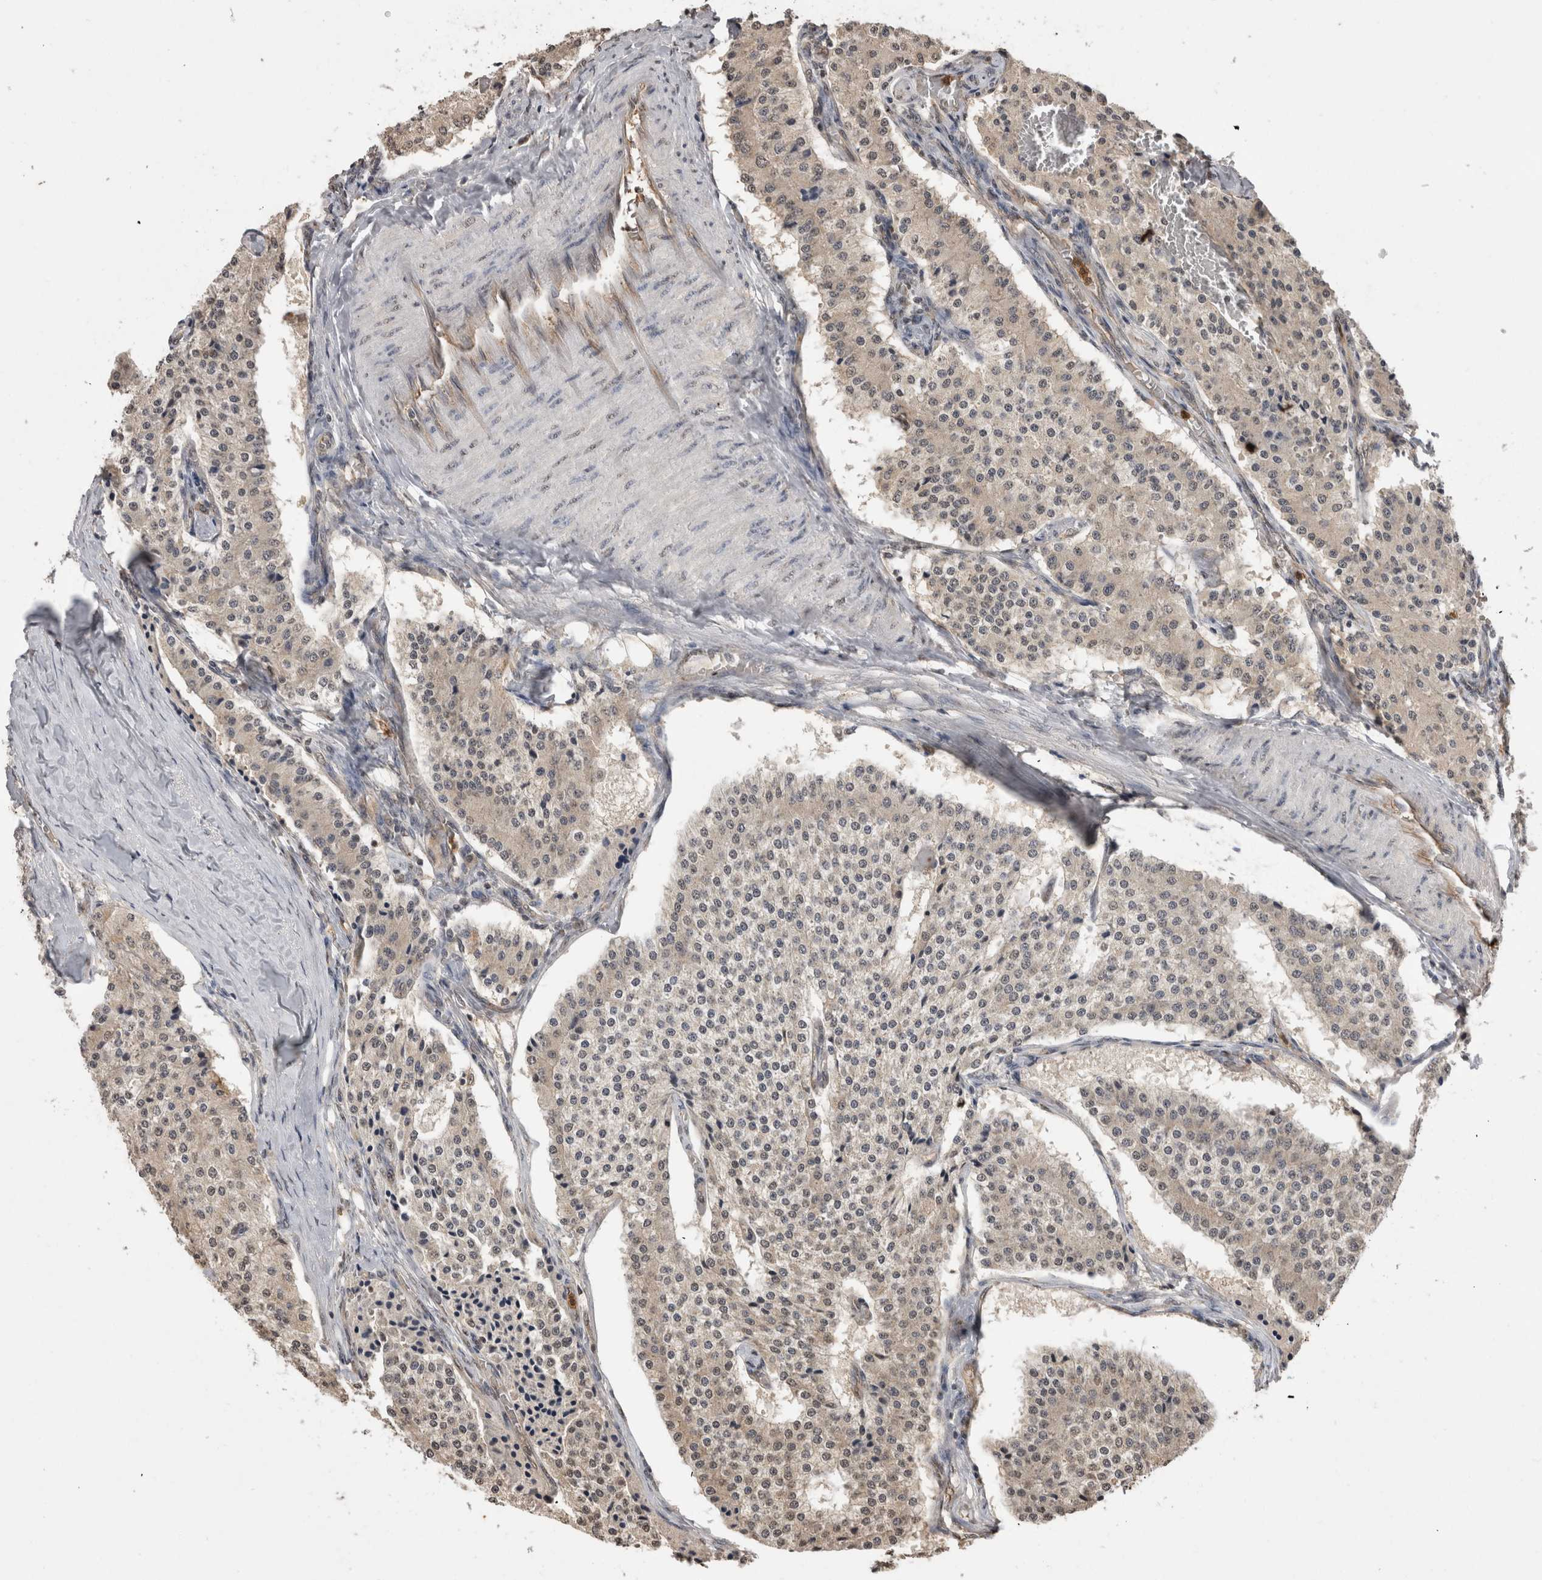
{"staining": {"intensity": "negative", "quantity": "none", "location": "none"}, "tissue": "carcinoid", "cell_type": "Tumor cells", "image_type": "cancer", "snomed": [{"axis": "morphology", "description": "Carcinoid, malignant, NOS"}, {"axis": "topography", "description": "Colon"}], "caption": "Histopathology image shows no protein staining in tumor cells of carcinoid tissue. (DAB (3,3'-diaminobenzidine) immunohistochemistry with hematoxylin counter stain).", "gene": "PAK4", "patient": {"sex": "female", "age": 52}}